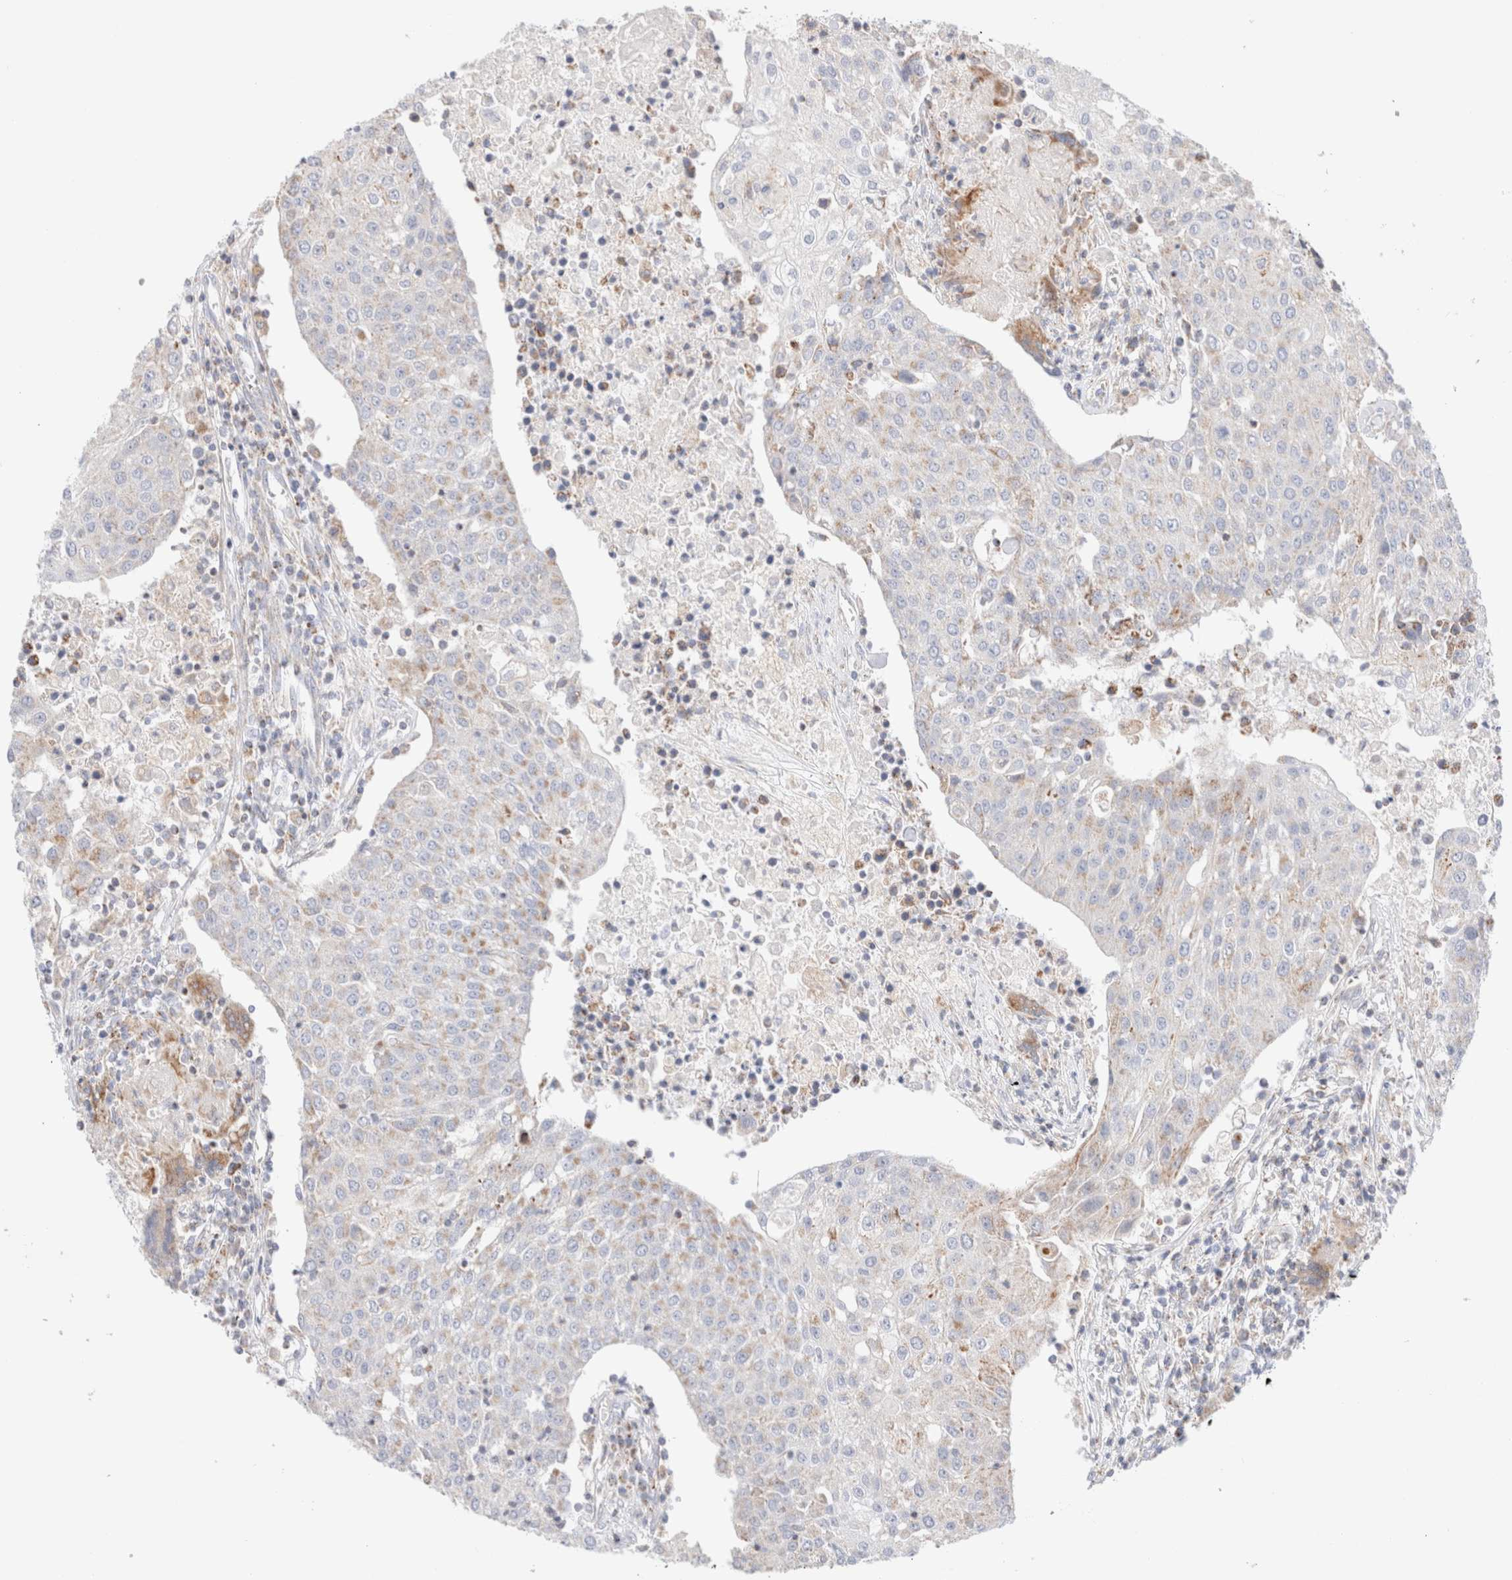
{"staining": {"intensity": "weak", "quantity": "<25%", "location": "cytoplasmic/membranous"}, "tissue": "urothelial cancer", "cell_type": "Tumor cells", "image_type": "cancer", "snomed": [{"axis": "morphology", "description": "Urothelial carcinoma, High grade"}, {"axis": "topography", "description": "Urinary bladder"}], "caption": "Immunohistochemistry photomicrograph of neoplastic tissue: human high-grade urothelial carcinoma stained with DAB (3,3'-diaminobenzidine) reveals no significant protein positivity in tumor cells.", "gene": "ATP6V1C1", "patient": {"sex": "female", "age": 85}}